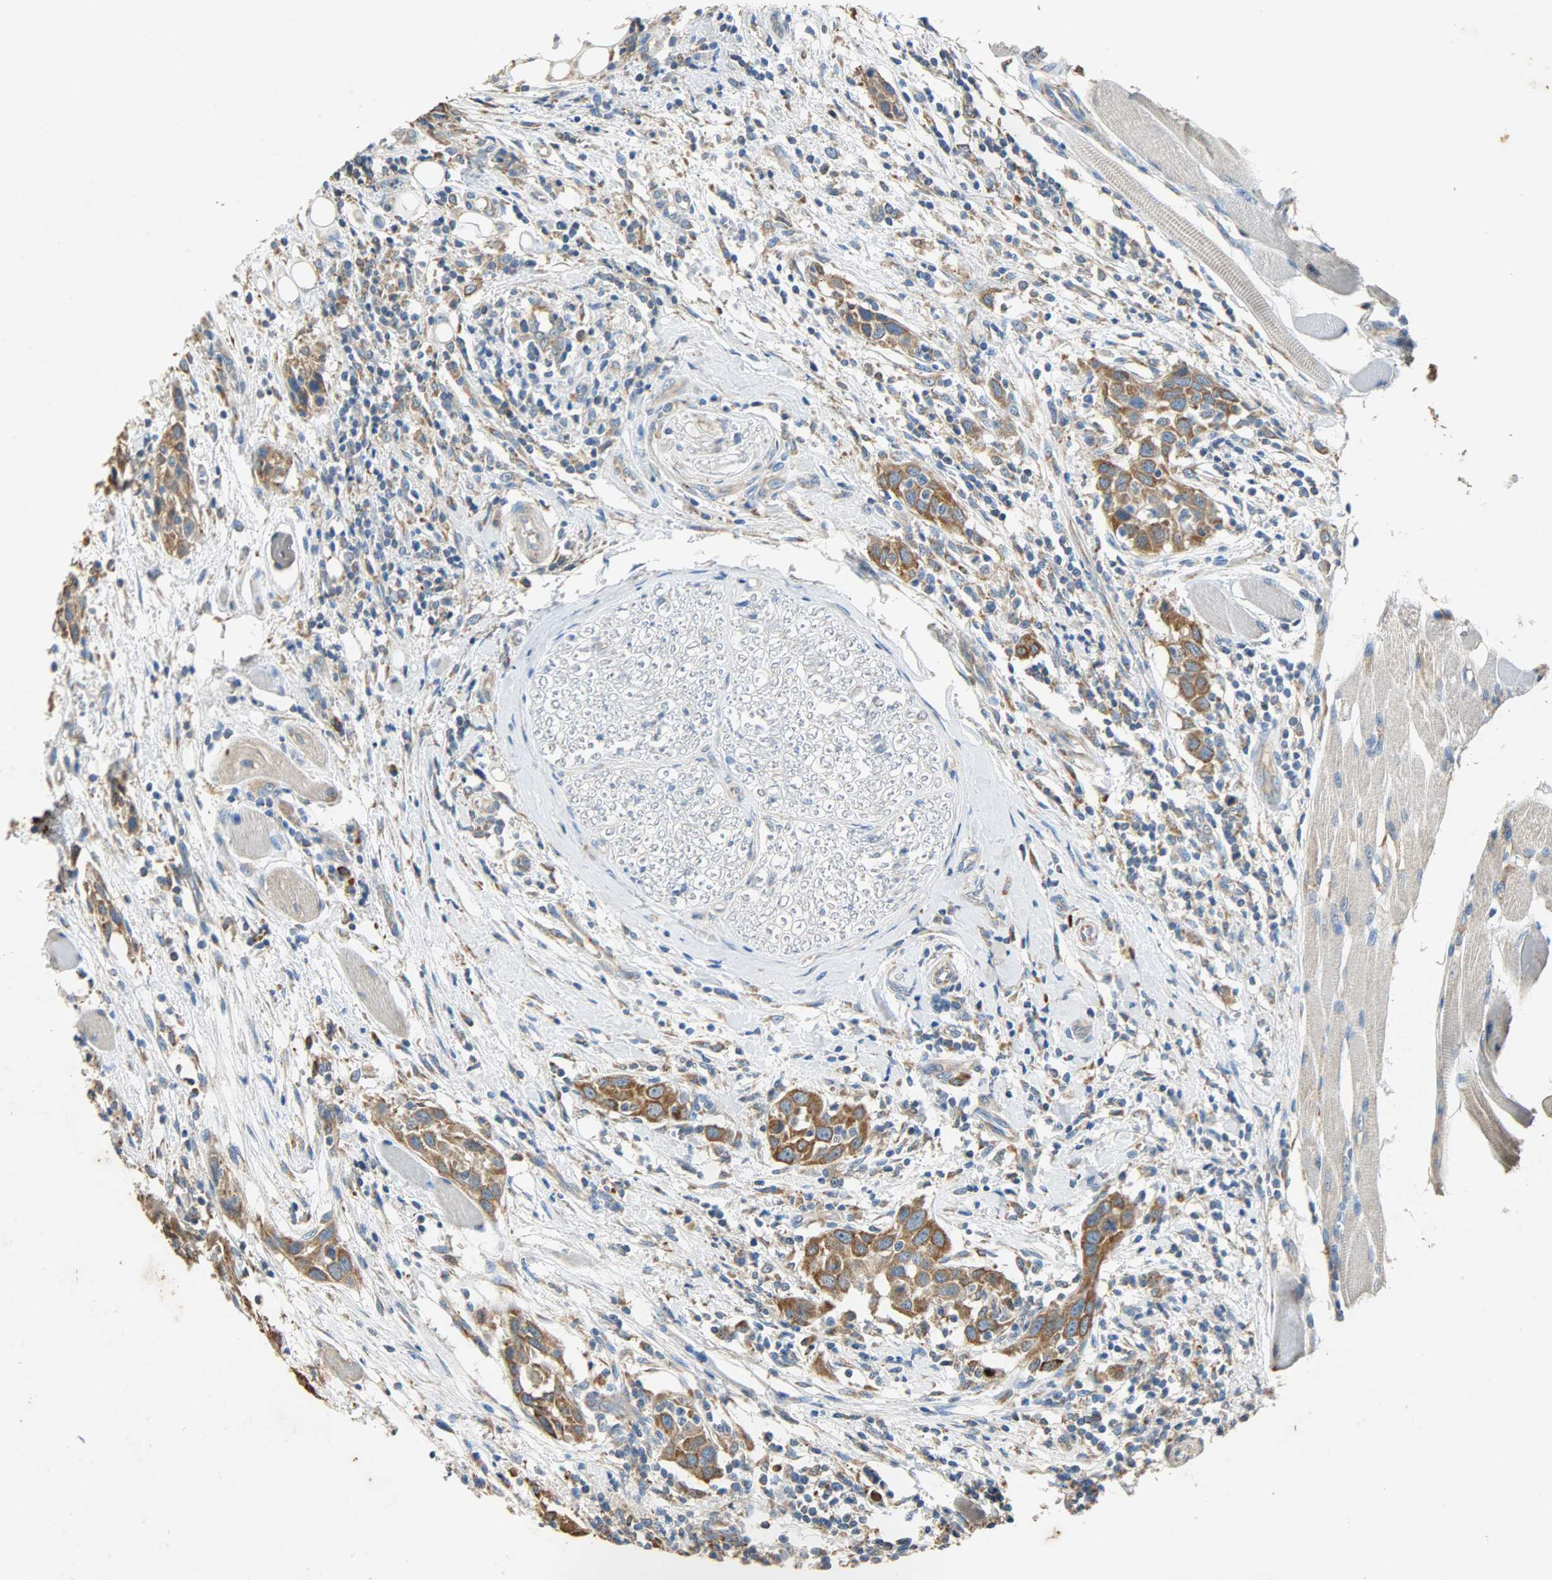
{"staining": {"intensity": "moderate", "quantity": ">75%", "location": "cytoplasmic/membranous"}, "tissue": "head and neck cancer", "cell_type": "Tumor cells", "image_type": "cancer", "snomed": [{"axis": "morphology", "description": "Normal tissue, NOS"}, {"axis": "morphology", "description": "Squamous cell carcinoma, NOS"}, {"axis": "topography", "description": "Oral tissue"}, {"axis": "topography", "description": "Head-Neck"}], "caption": "Moderate cytoplasmic/membranous protein staining is seen in approximately >75% of tumor cells in head and neck cancer.", "gene": "HSPA5", "patient": {"sex": "female", "age": 50}}